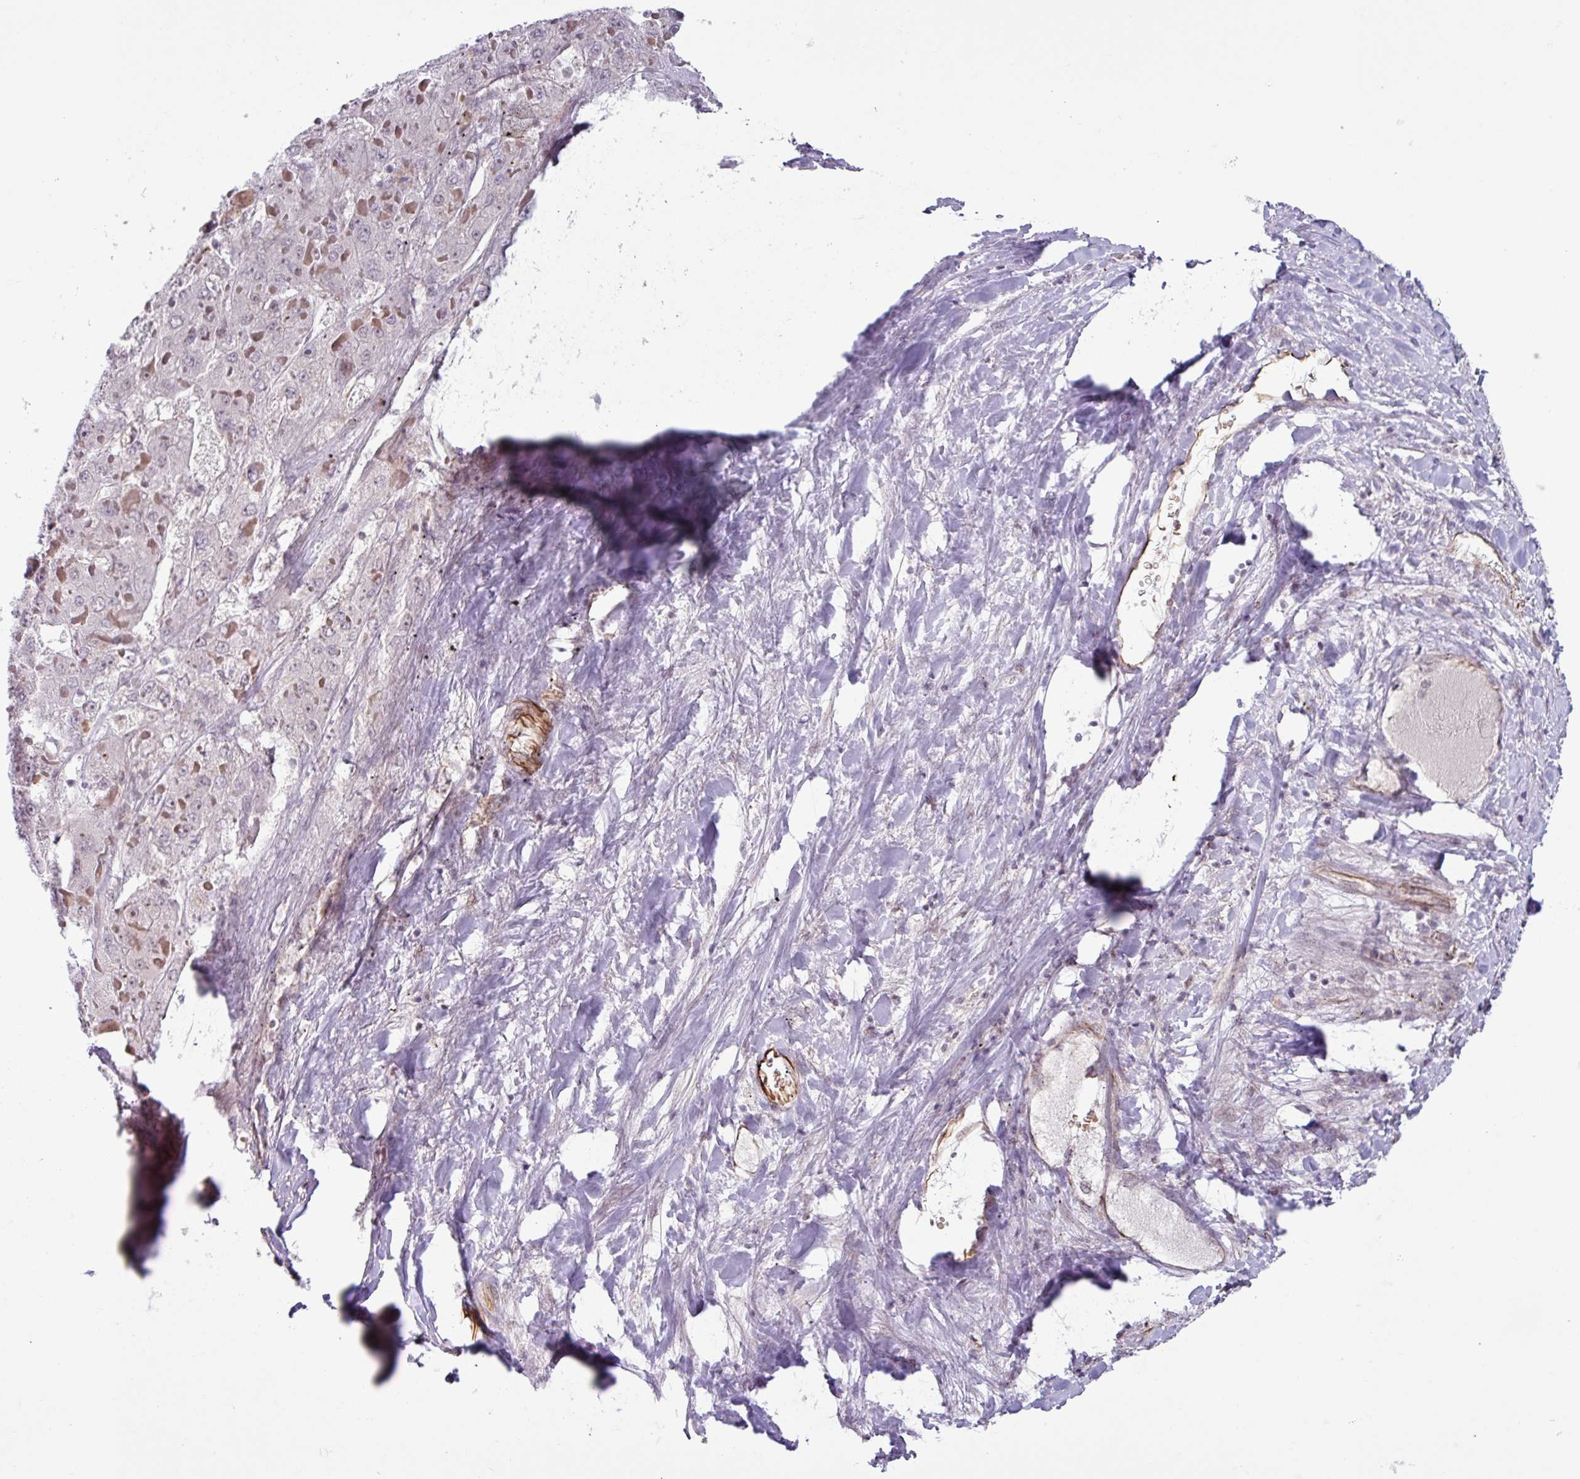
{"staining": {"intensity": "negative", "quantity": "none", "location": "none"}, "tissue": "liver cancer", "cell_type": "Tumor cells", "image_type": "cancer", "snomed": [{"axis": "morphology", "description": "Carcinoma, Hepatocellular, NOS"}, {"axis": "topography", "description": "Liver"}], "caption": "This is an IHC histopathology image of liver cancer. There is no expression in tumor cells.", "gene": "CHD3", "patient": {"sex": "female", "age": 73}}